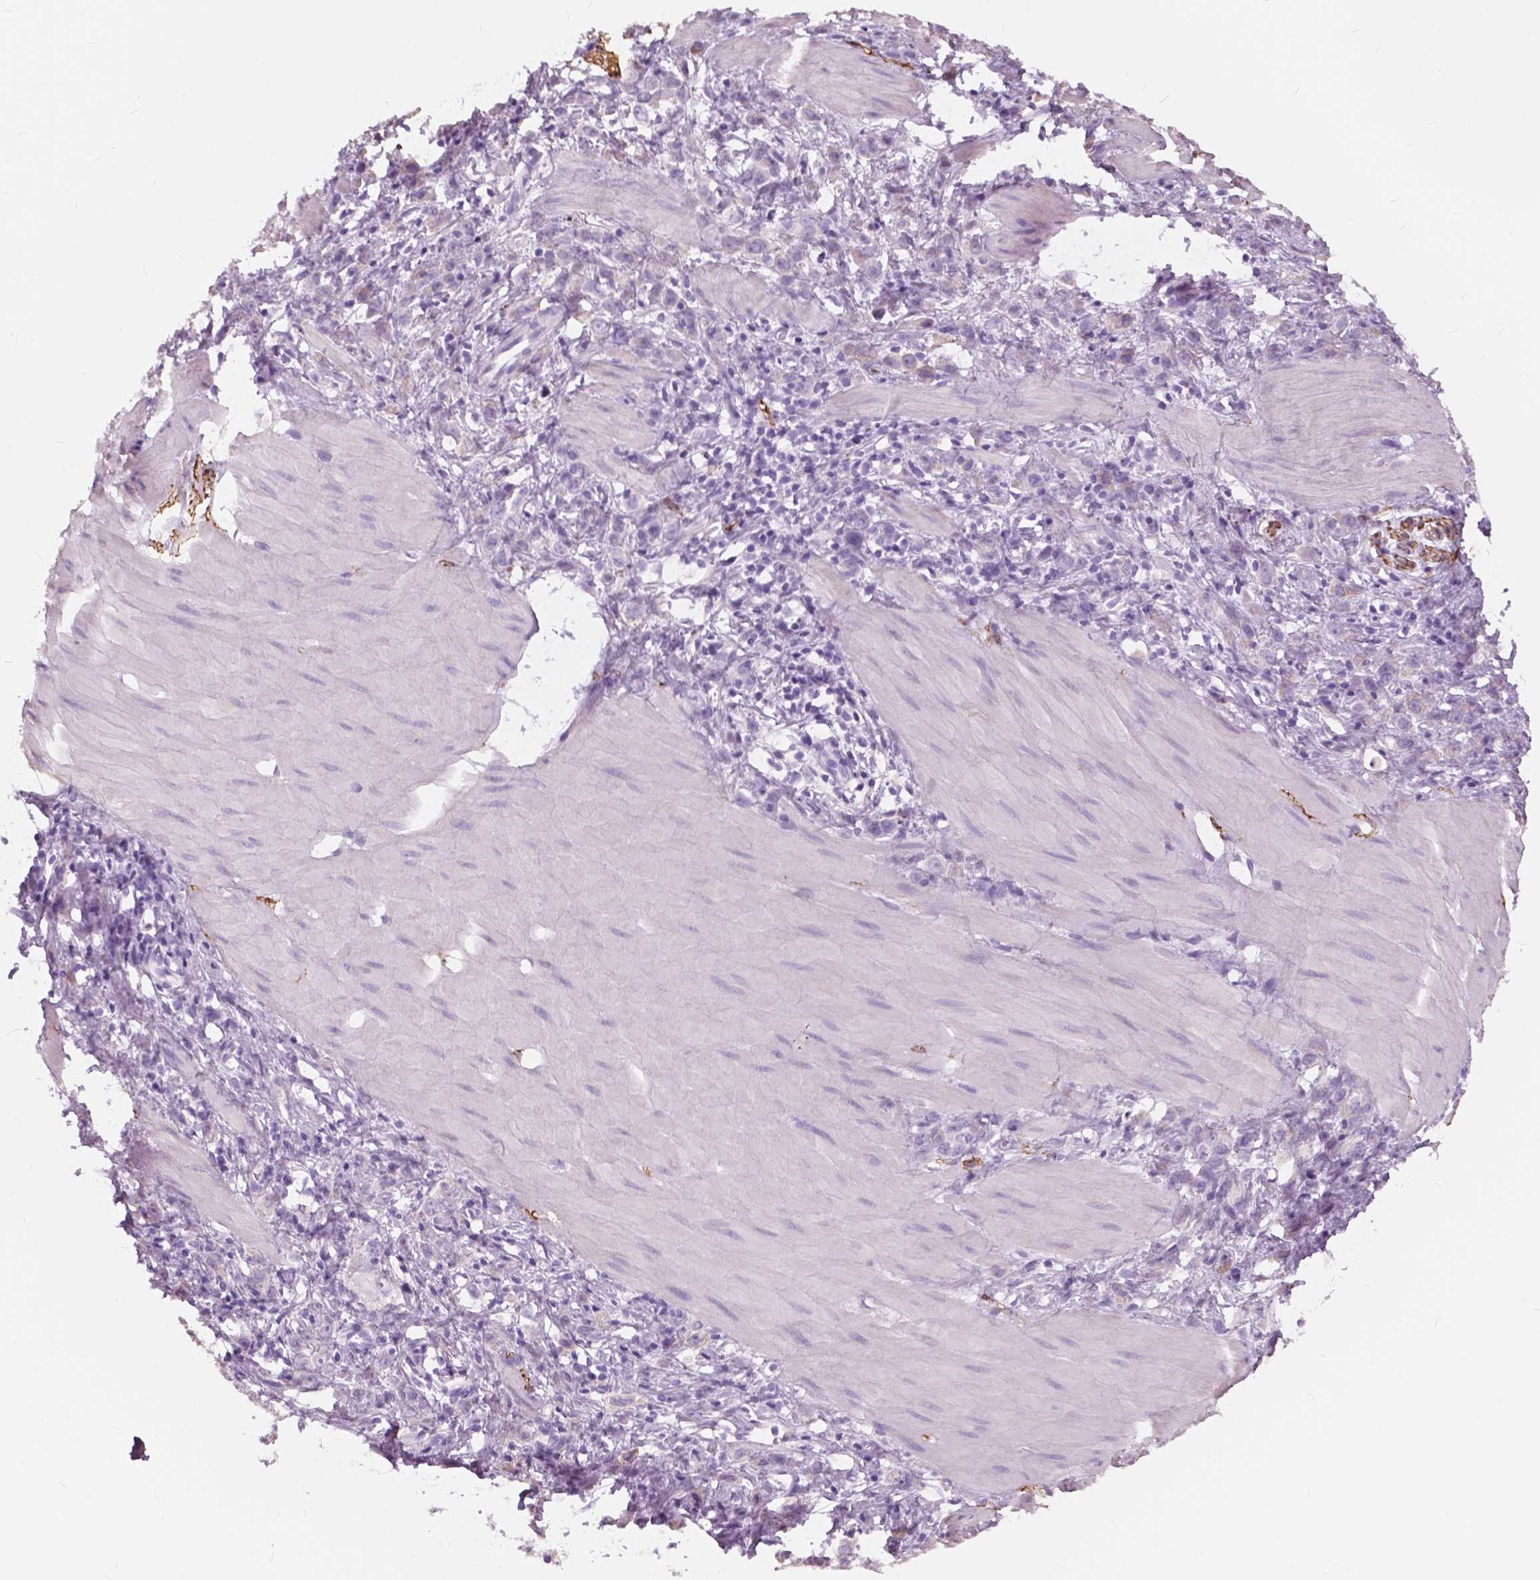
{"staining": {"intensity": "negative", "quantity": "none", "location": "none"}, "tissue": "stomach cancer", "cell_type": "Tumor cells", "image_type": "cancer", "snomed": [{"axis": "morphology", "description": "Adenocarcinoma, NOS"}, {"axis": "topography", "description": "Stomach"}], "caption": "A histopathology image of adenocarcinoma (stomach) stained for a protein displays no brown staining in tumor cells.", "gene": "FXYD2", "patient": {"sex": "male", "age": 47}}